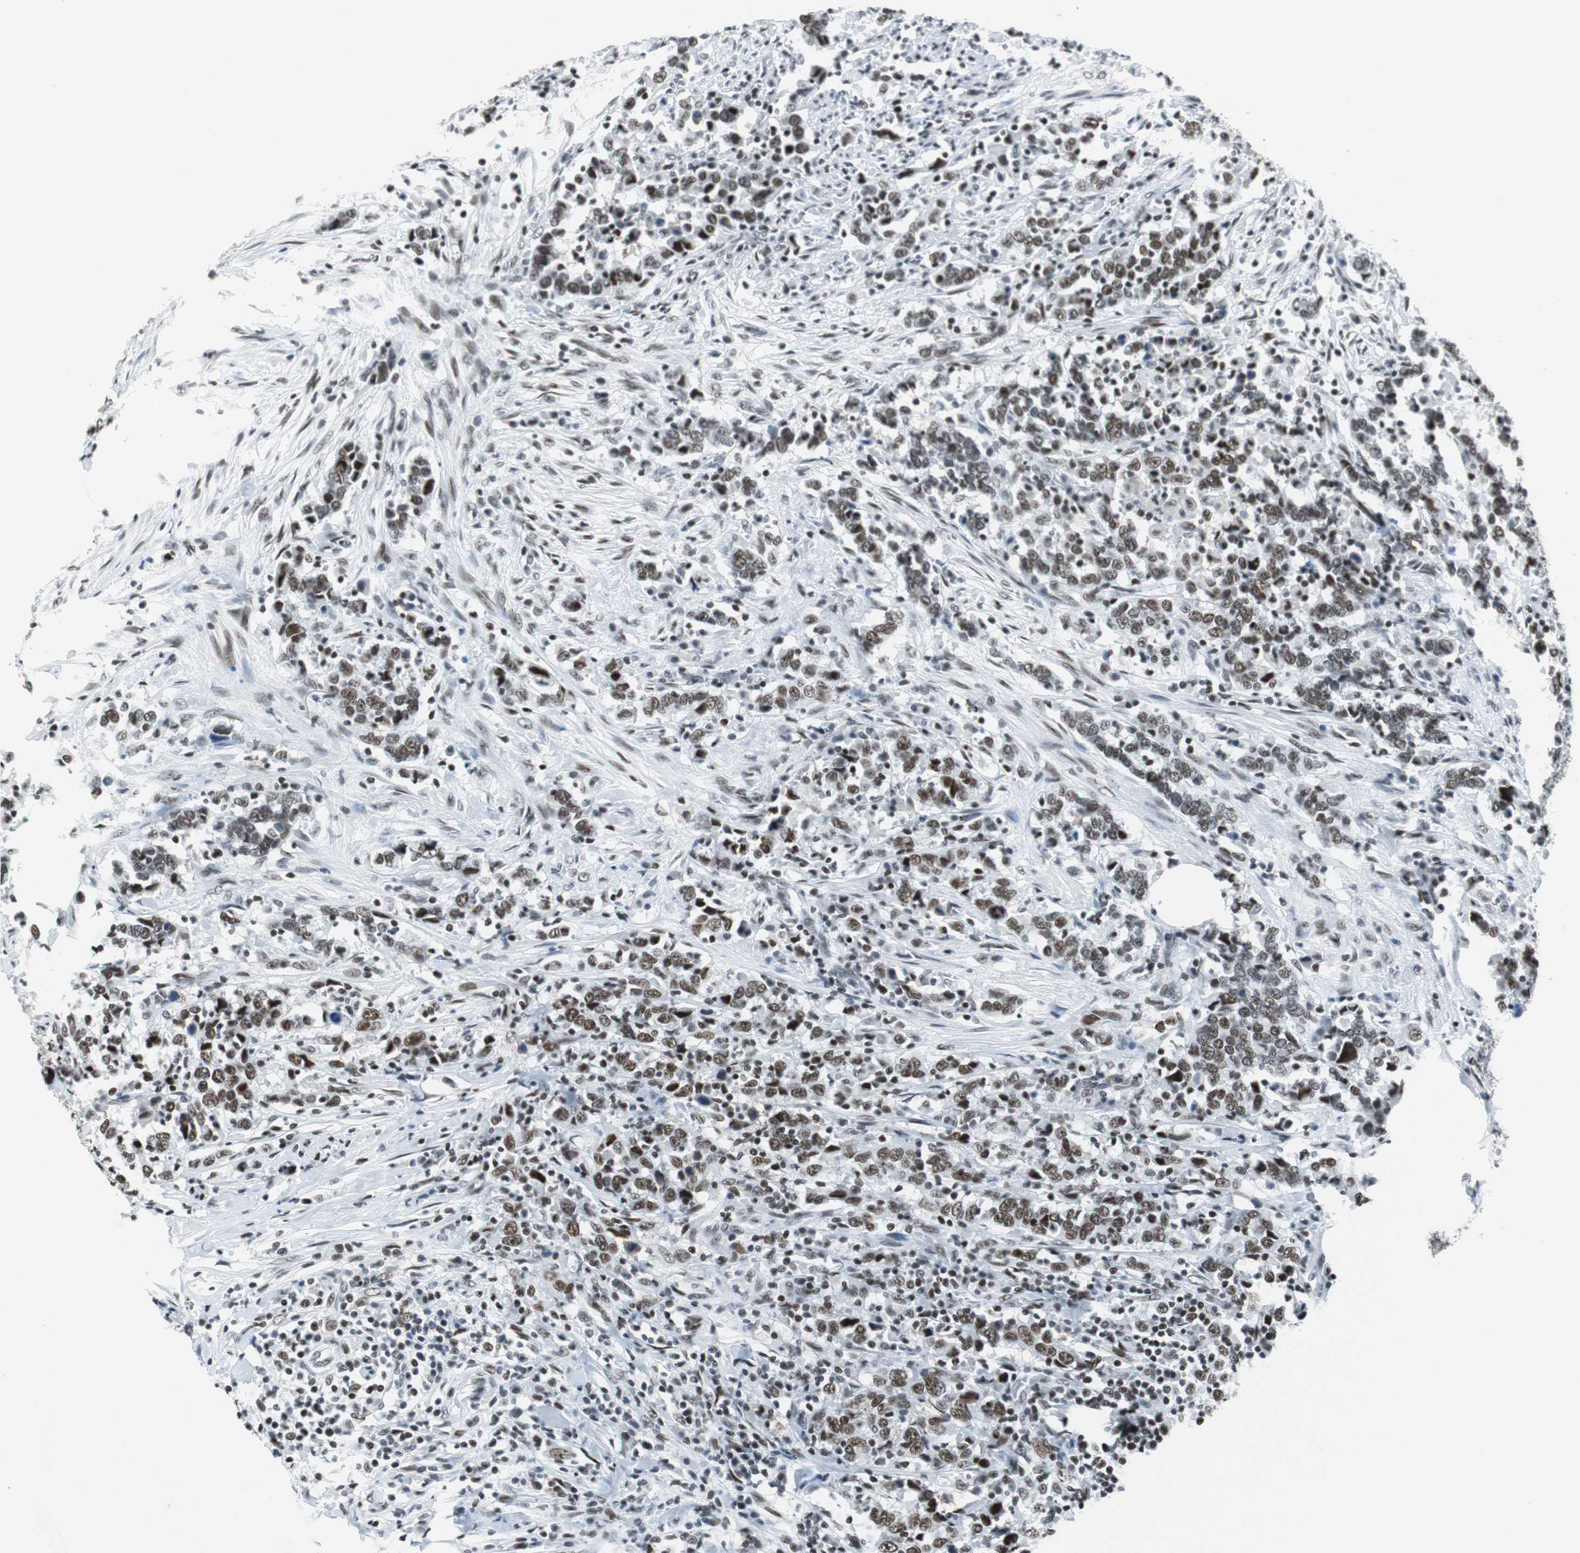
{"staining": {"intensity": "moderate", "quantity": "25%-75%", "location": "nuclear"}, "tissue": "urothelial cancer", "cell_type": "Tumor cells", "image_type": "cancer", "snomed": [{"axis": "morphology", "description": "Urothelial carcinoma, High grade"}, {"axis": "topography", "description": "Urinary bladder"}], "caption": "This is an image of immunohistochemistry (IHC) staining of urothelial cancer, which shows moderate positivity in the nuclear of tumor cells.", "gene": "HDAC3", "patient": {"sex": "male", "age": 61}}